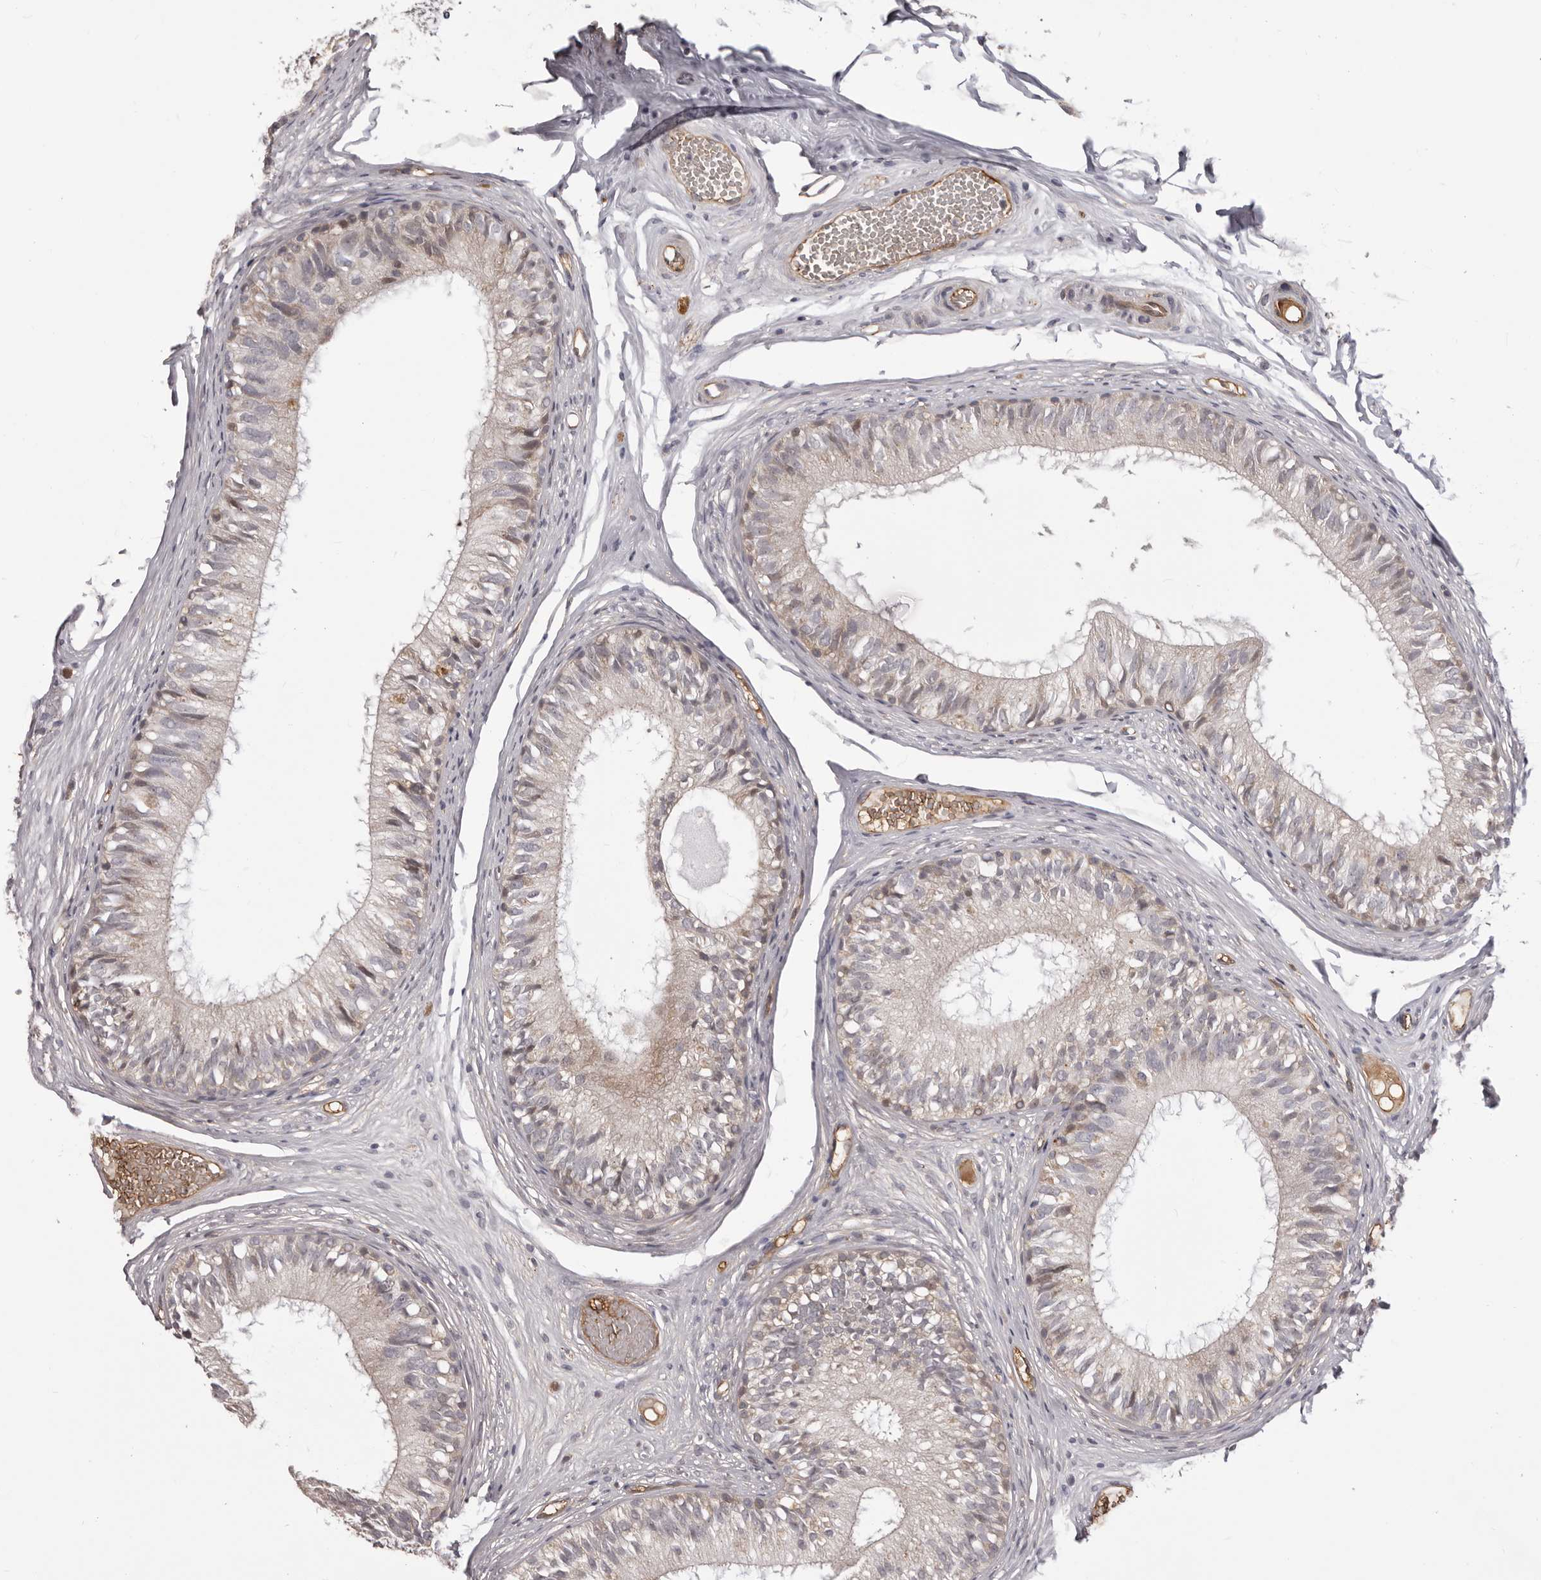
{"staining": {"intensity": "weak", "quantity": "25%-75%", "location": "cytoplasmic/membranous,nuclear"}, "tissue": "epididymis", "cell_type": "Glandular cells", "image_type": "normal", "snomed": [{"axis": "morphology", "description": "Normal tissue, NOS"}, {"axis": "morphology", "description": "Seminoma in situ"}, {"axis": "topography", "description": "Testis"}, {"axis": "topography", "description": "Epididymis"}], "caption": "Weak cytoplasmic/membranous,nuclear expression is appreciated in about 25%-75% of glandular cells in benign epididymis.", "gene": "OTUD3", "patient": {"sex": "male", "age": 28}}